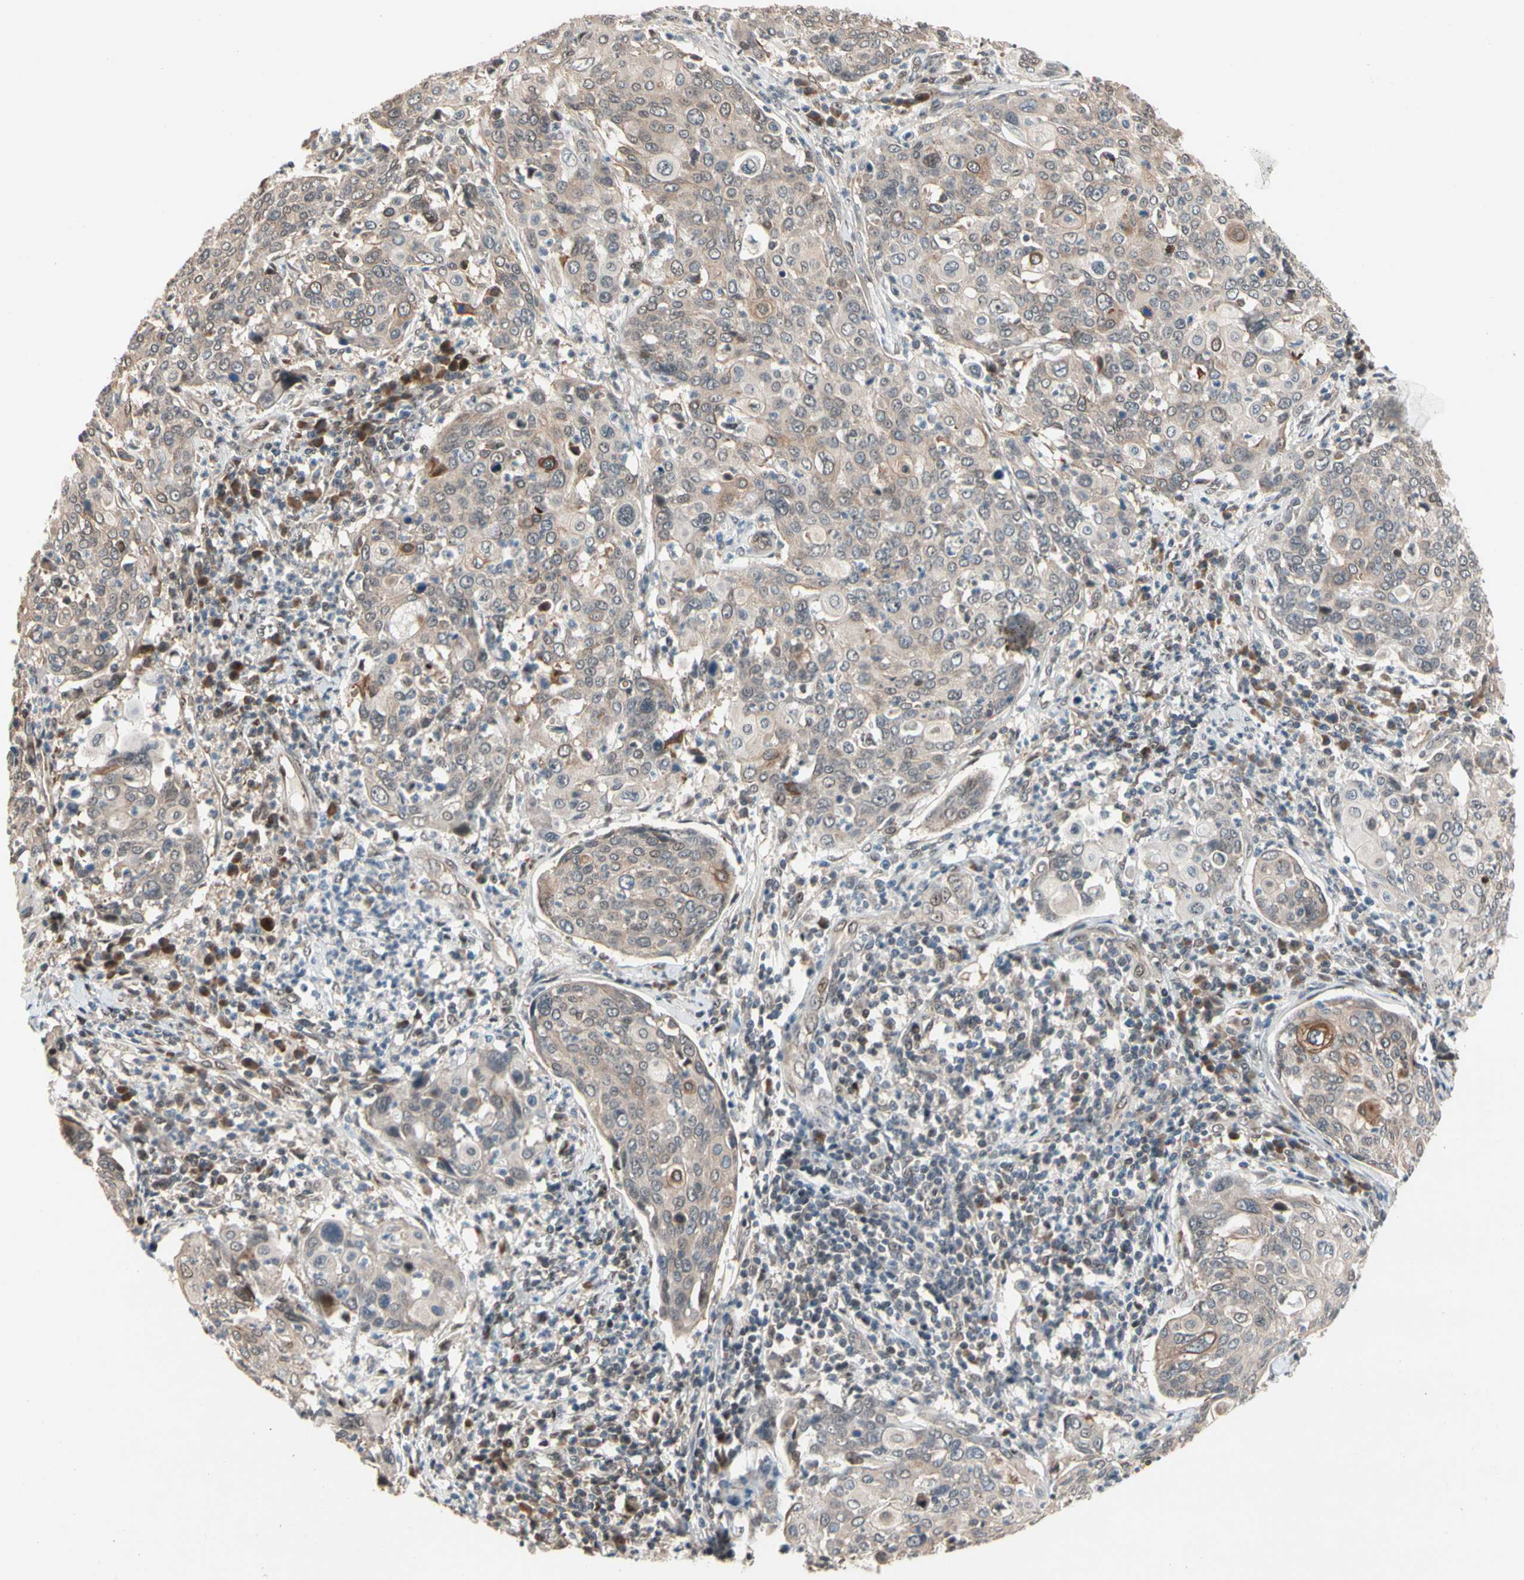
{"staining": {"intensity": "weak", "quantity": ">75%", "location": "cytoplasmic/membranous"}, "tissue": "cervical cancer", "cell_type": "Tumor cells", "image_type": "cancer", "snomed": [{"axis": "morphology", "description": "Squamous cell carcinoma, NOS"}, {"axis": "topography", "description": "Cervix"}], "caption": "Cervical squamous cell carcinoma tissue demonstrates weak cytoplasmic/membranous expression in approximately >75% of tumor cells", "gene": "NGEF", "patient": {"sex": "female", "age": 40}}